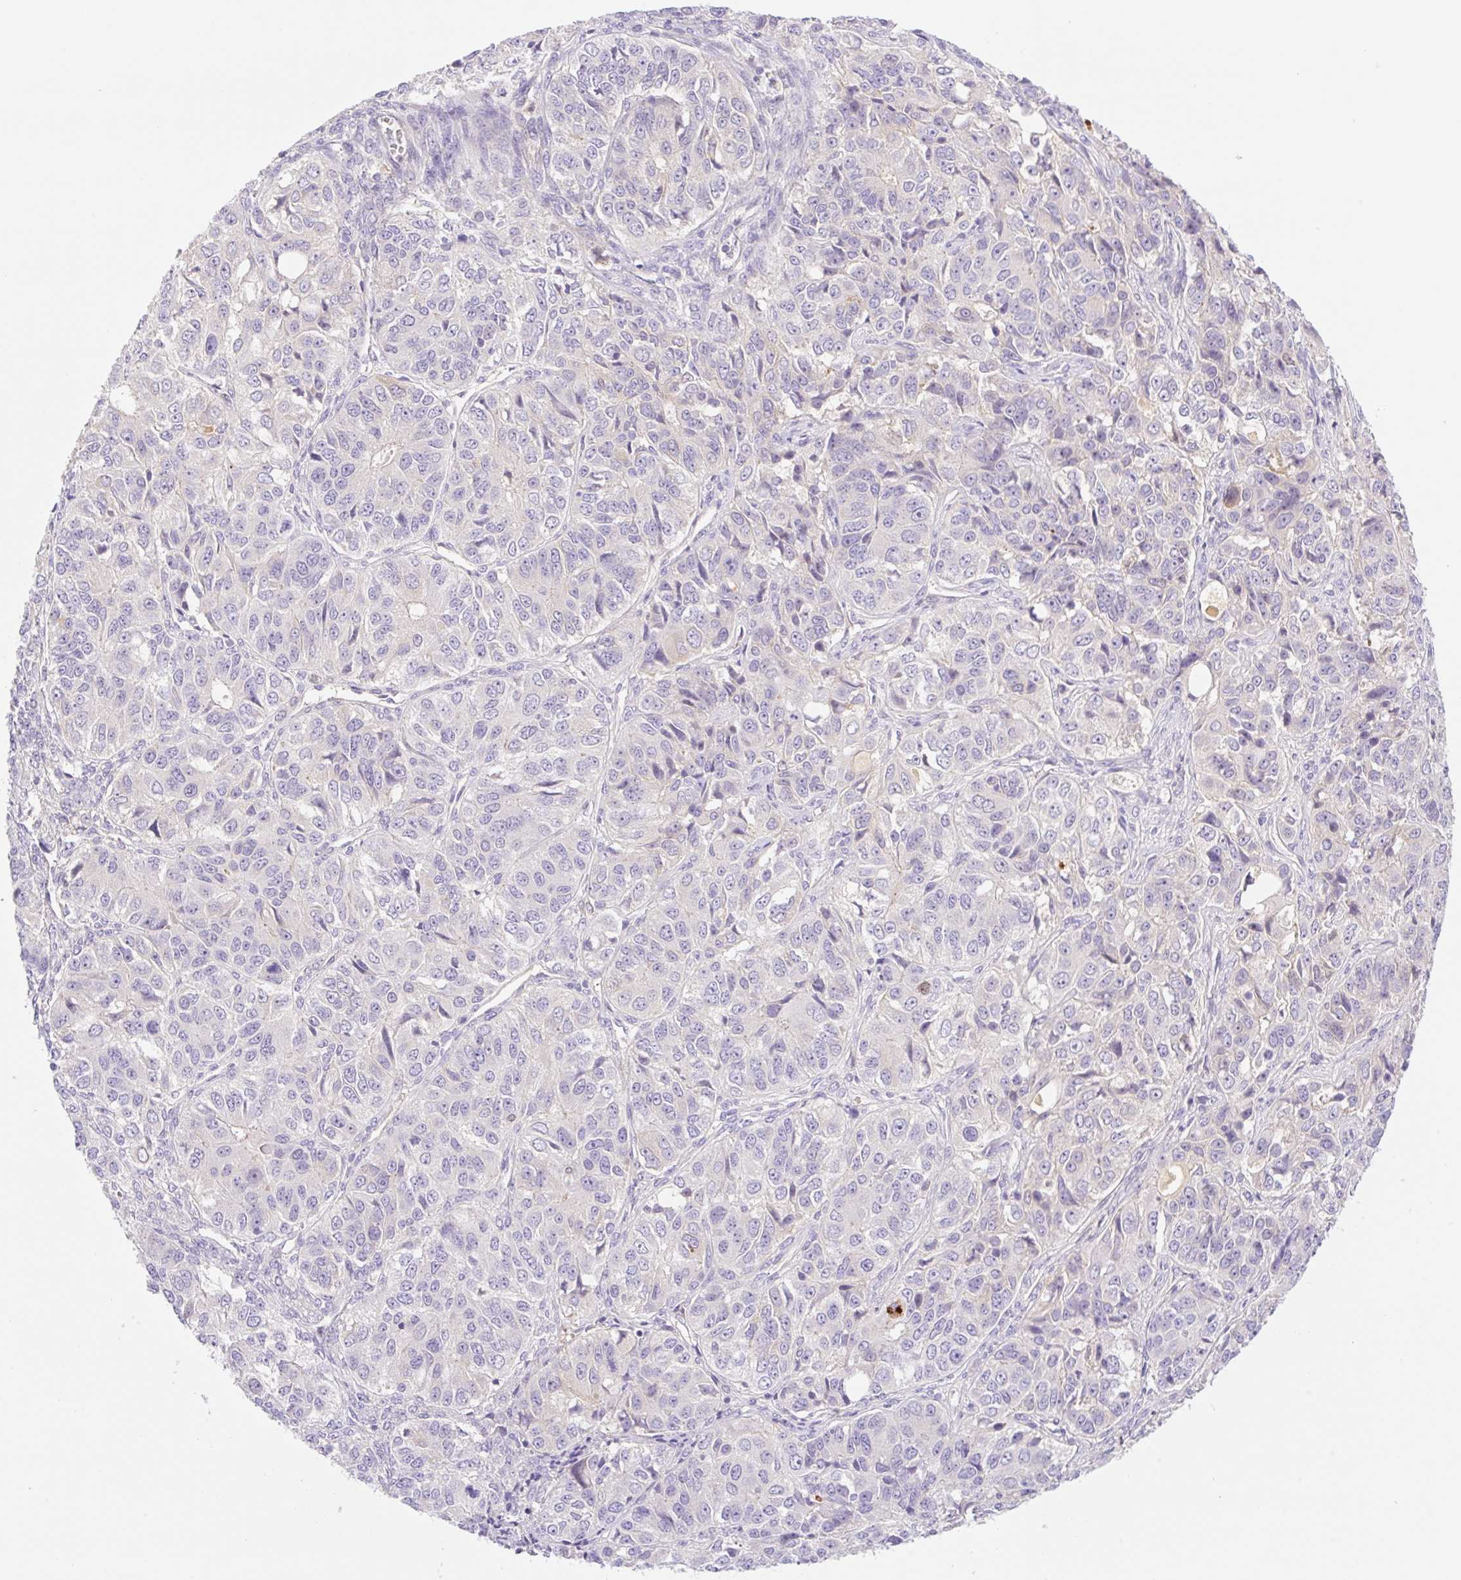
{"staining": {"intensity": "negative", "quantity": "none", "location": "none"}, "tissue": "ovarian cancer", "cell_type": "Tumor cells", "image_type": "cancer", "snomed": [{"axis": "morphology", "description": "Carcinoma, endometroid"}, {"axis": "topography", "description": "Ovary"}], "caption": "The photomicrograph demonstrates no significant expression in tumor cells of ovarian cancer (endometroid carcinoma).", "gene": "DENND5A", "patient": {"sex": "female", "age": 51}}